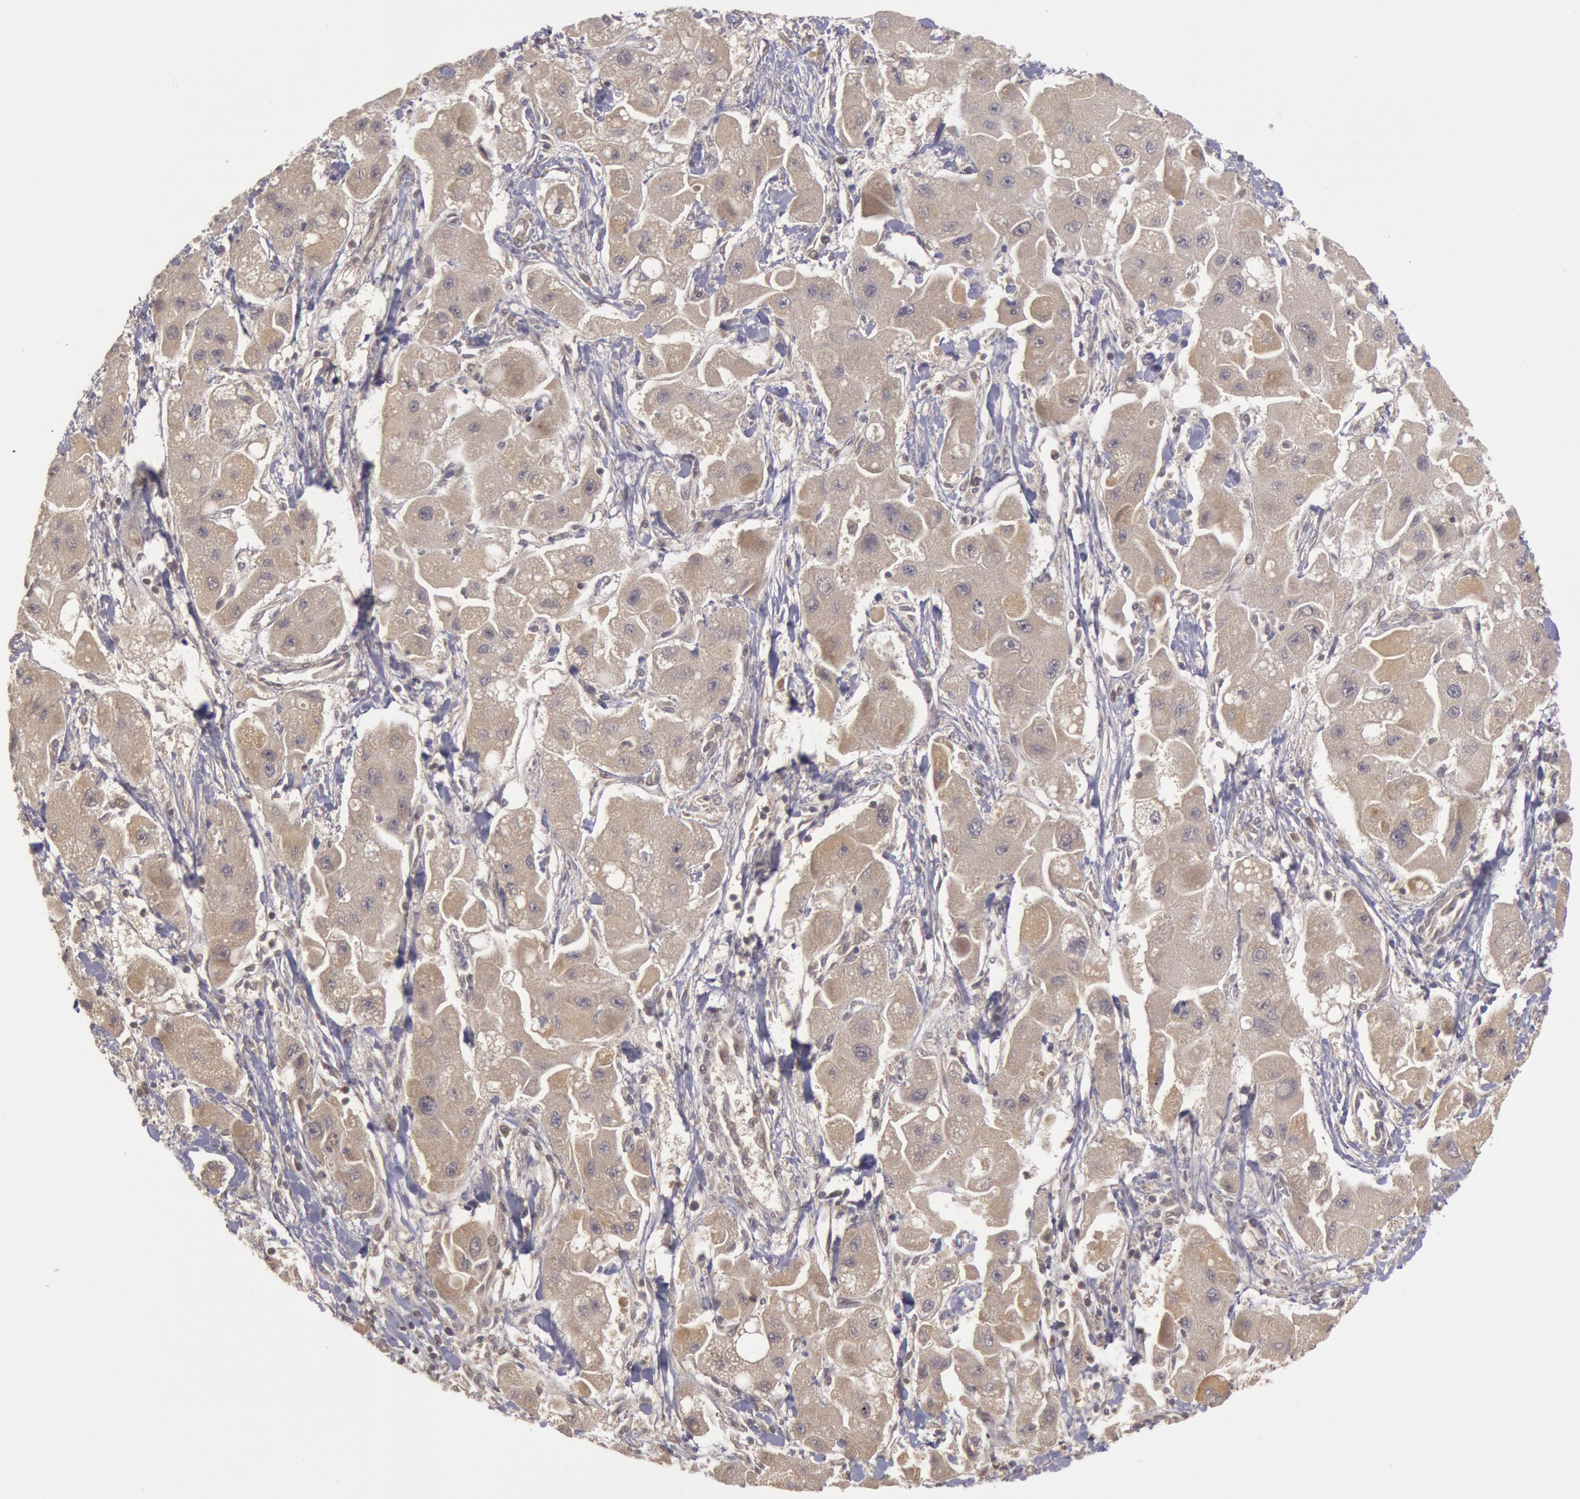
{"staining": {"intensity": "weak", "quantity": ">75%", "location": "cytoplasmic/membranous"}, "tissue": "liver cancer", "cell_type": "Tumor cells", "image_type": "cancer", "snomed": [{"axis": "morphology", "description": "Carcinoma, Hepatocellular, NOS"}, {"axis": "topography", "description": "Liver"}], "caption": "Protein analysis of liver hepatocellular carcinoma tissue displays weak cytoplasmic/membranous positivity in approximately >75% of tumor cells.", "gene": "BRAF", "patient": {"sex": "male", "age": 24}}